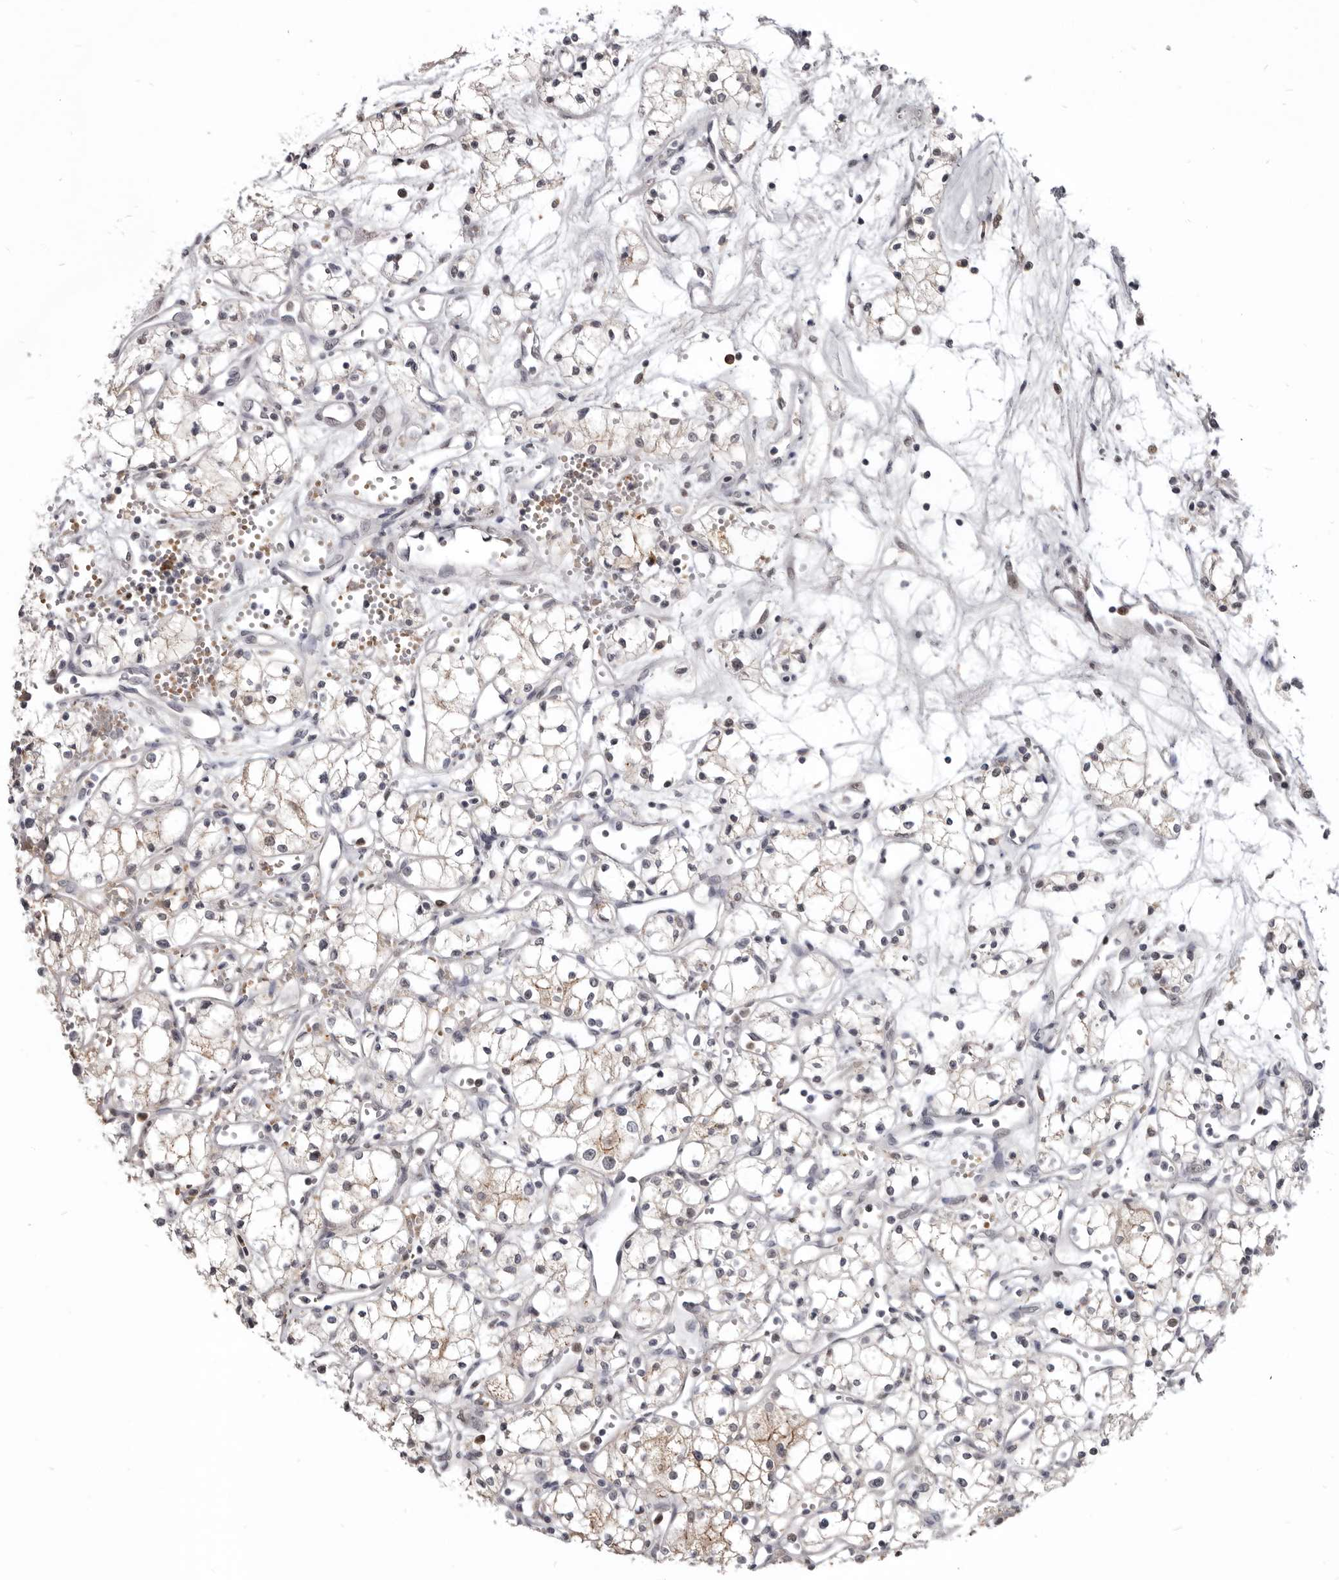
{"staining": {"intensity": "weak", "quantity": "<25%", "location": "cytoplasmic/membranous"}, "tissue": "renal cancer", "cell_type": "Tumor cells", "image_type": "cancer", "snomed": [{"axis": "morphology", "description": "Adenocarcinoma, NOS"}, {"axis": "topography", "description": "Kidney"}], "caption": "The image exhibits no staining of tumor cells in adenocarcinoma (renal).", "gene": "CGN", "patient": {"sex": "male", "age": 59}}